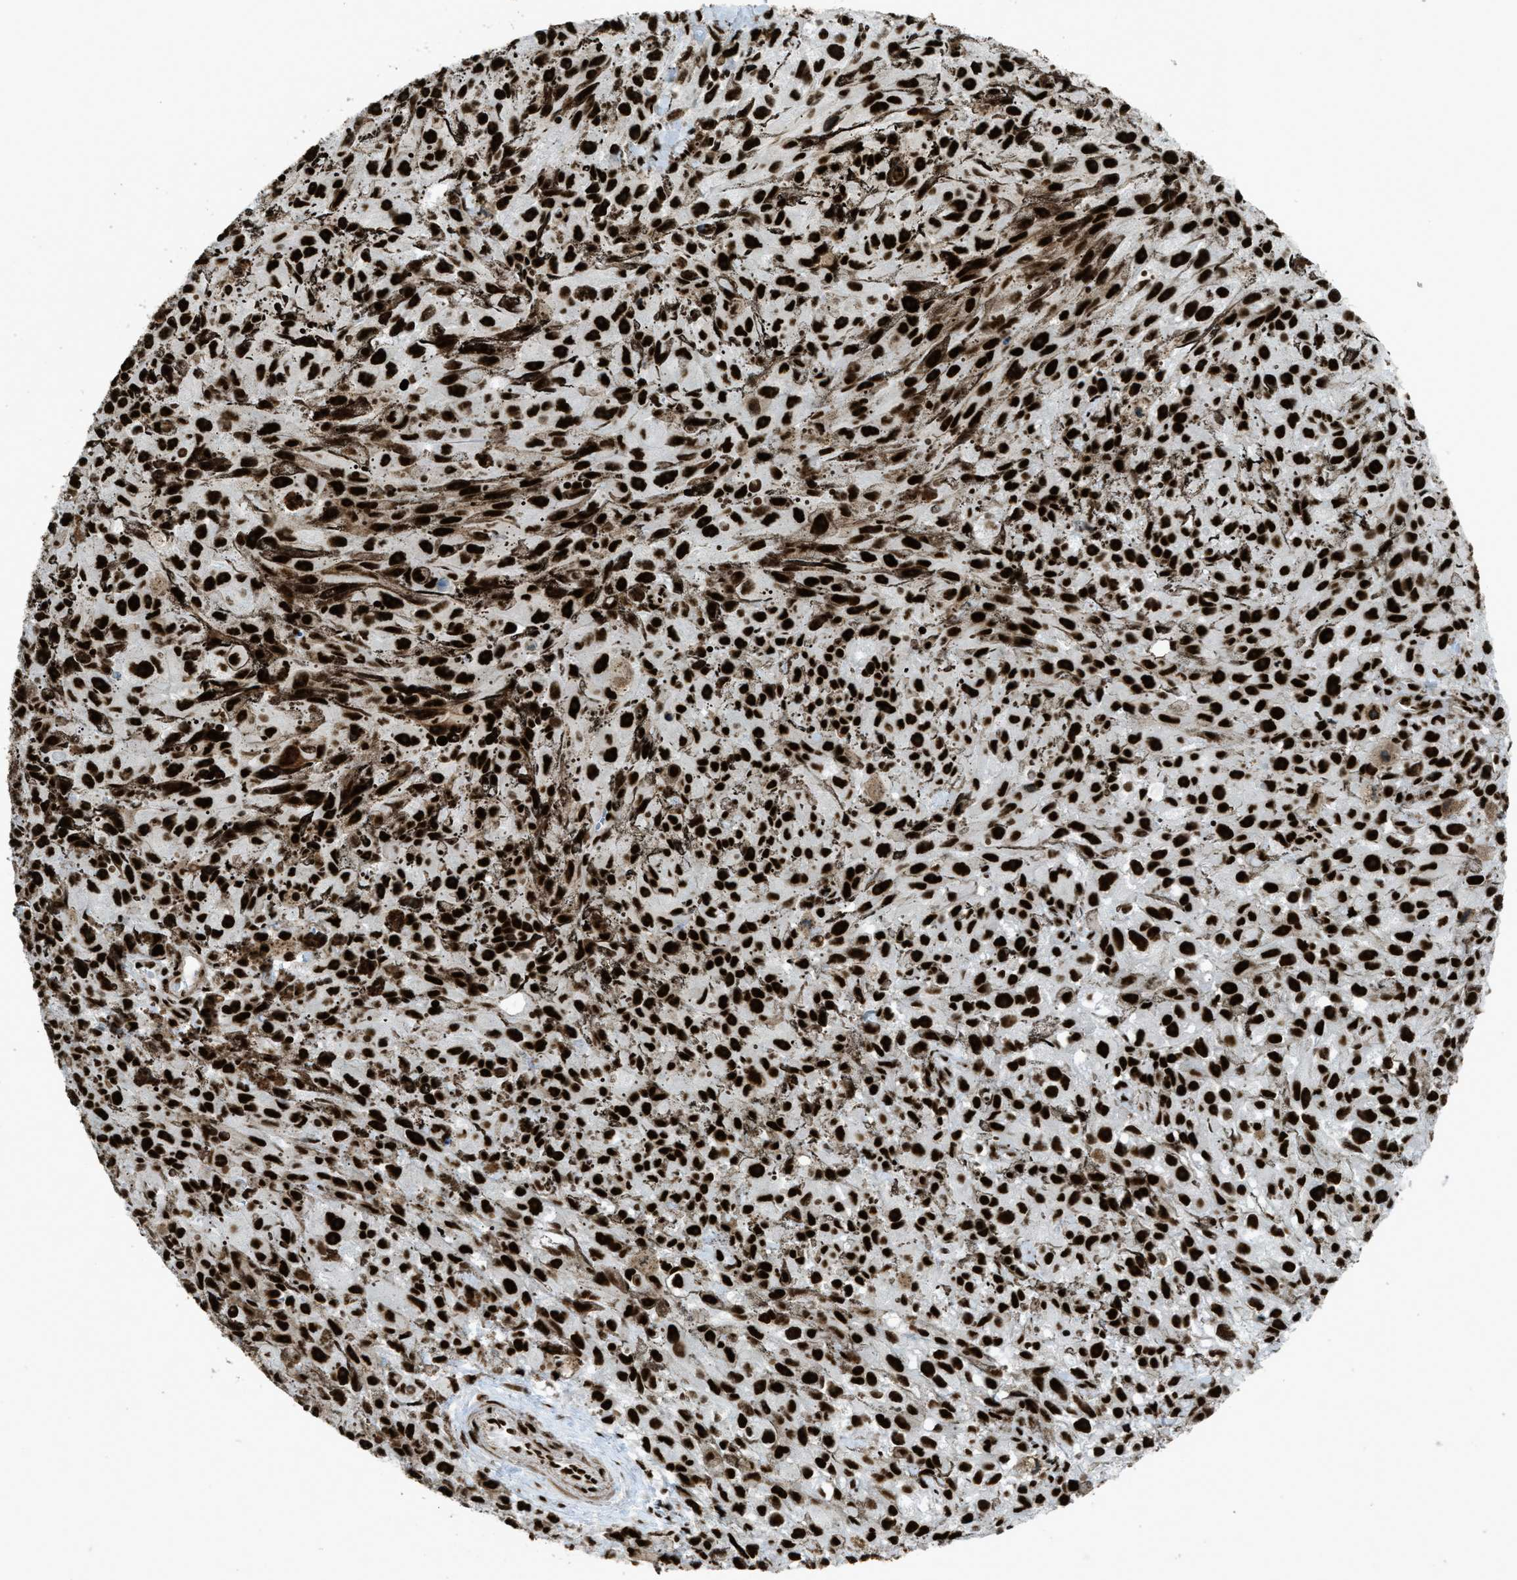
{"staining": {"intensity": "strong", "quantity": ">75%", "location": "nuclear"}, "tissue": "melanoma", "cell_type": "Tumor cells", "image_type": "cancer", "snomed": [{"axis": "morphology", "description": "Malignant melanoma, NOS"}, {"axis": "topography", "description": "Skin"}], "caption": "An immunohistochemistry (IHC) photomicrograph of neoplastic tissue is shown. Protein staining in brown shows strong nuclear positivity in malignant melanoma within tumor cells.", "gene": "ZNF207", "patient": {"sex": "female", "age": 104}}